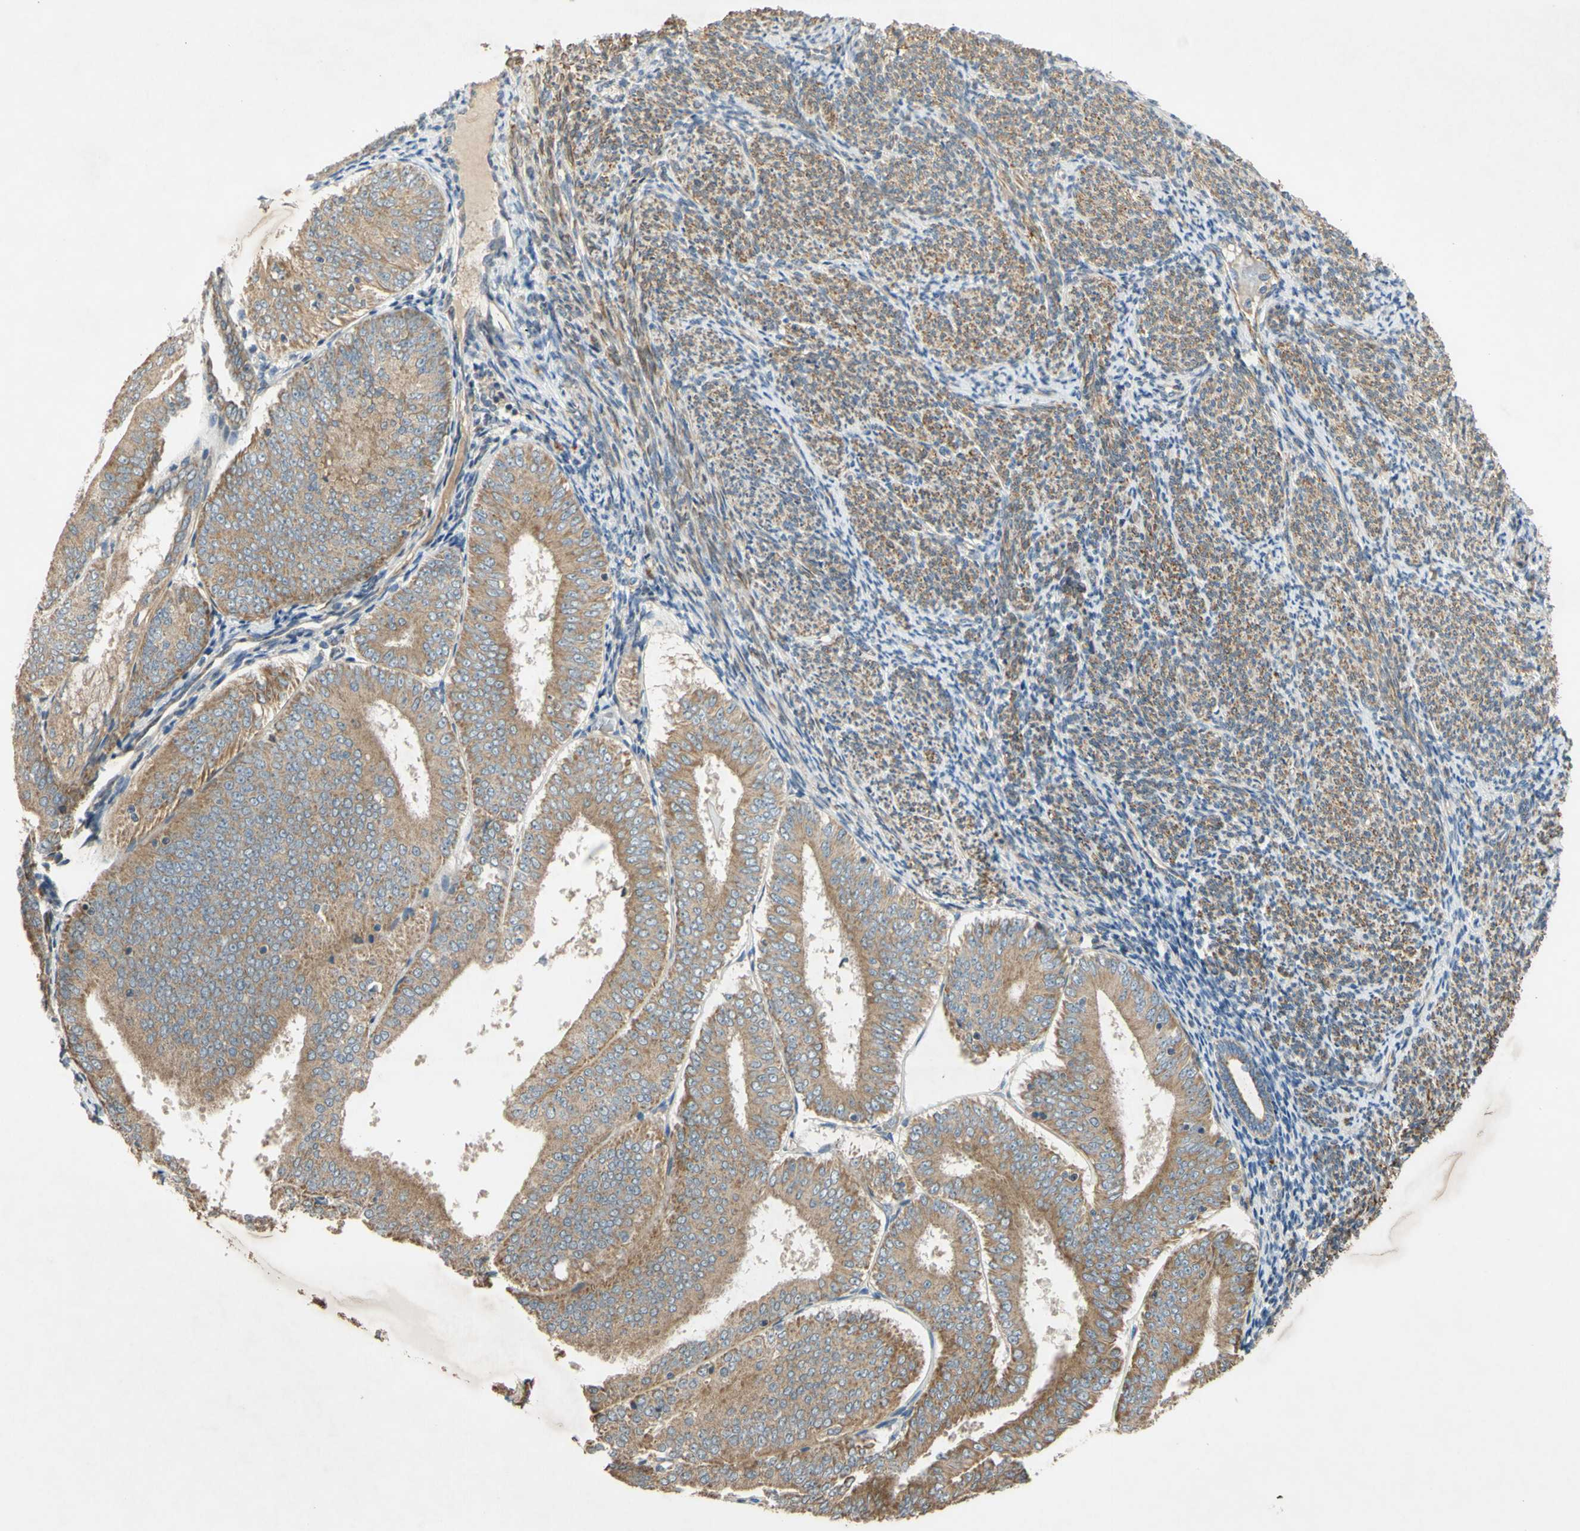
{"staining": {"intensity": "moderate", "quantity": ">75%", "location": "cytoplasmic/membranous"}, "tissue": "endometrial cancer", "cell_type": "Tumor cells", "image_type": "cancer", "snomed": [{"axis": "morphology", "description": "Adenocarcinoma, NOS"}, {"axis": "topography", "description": "Endometrium"}], "caption": "Human endometrial cancer stained with a brown dye shows moderate cytoplasmic/membranous positive positivity in about >75% of tumor cells.", "gene": "PARD6A", "patient": {"sex": "female", "age": 63}}